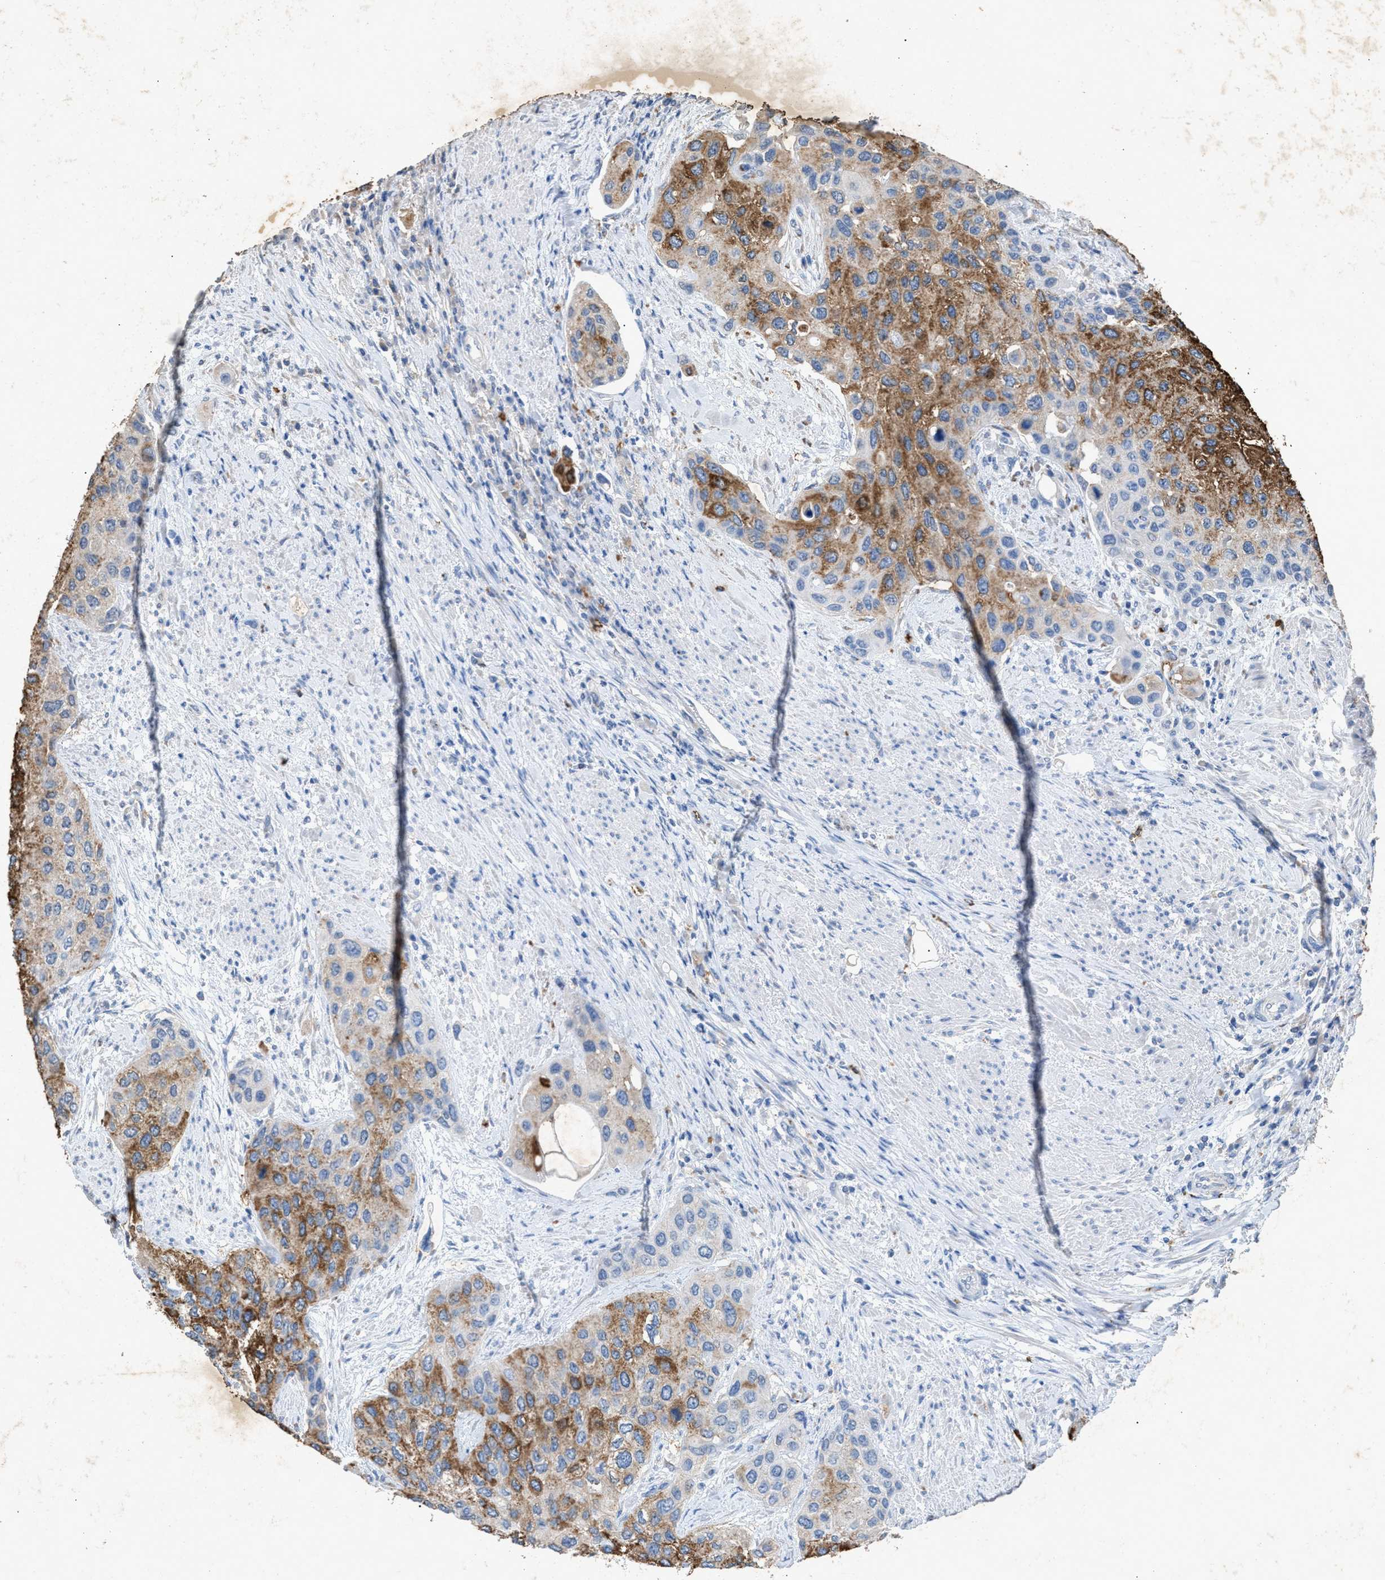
{"staining": {"intensity": "moderate", "quantity": "25%-75%", "location": "cytoplasmic/membranous"}, "tissue": "urothelial cancer", "cell_type": "Tumor cells", "image_type": "cancer", "snomed": [{"axis": "morphology", "description": "Urothelial carcinoma, High grade"}, {"axis": "topography", "description": "Urinary bladder"}], "caption": "DAB immunohistochemical staining of human urothelial carcinoma (high-grade) reveals moderate cytoplasmic/membranous protein expression in about 25%-75% of tumor cells.", "gene": "LTB4R2", "patient": {"sex": "female", "age": 56}}